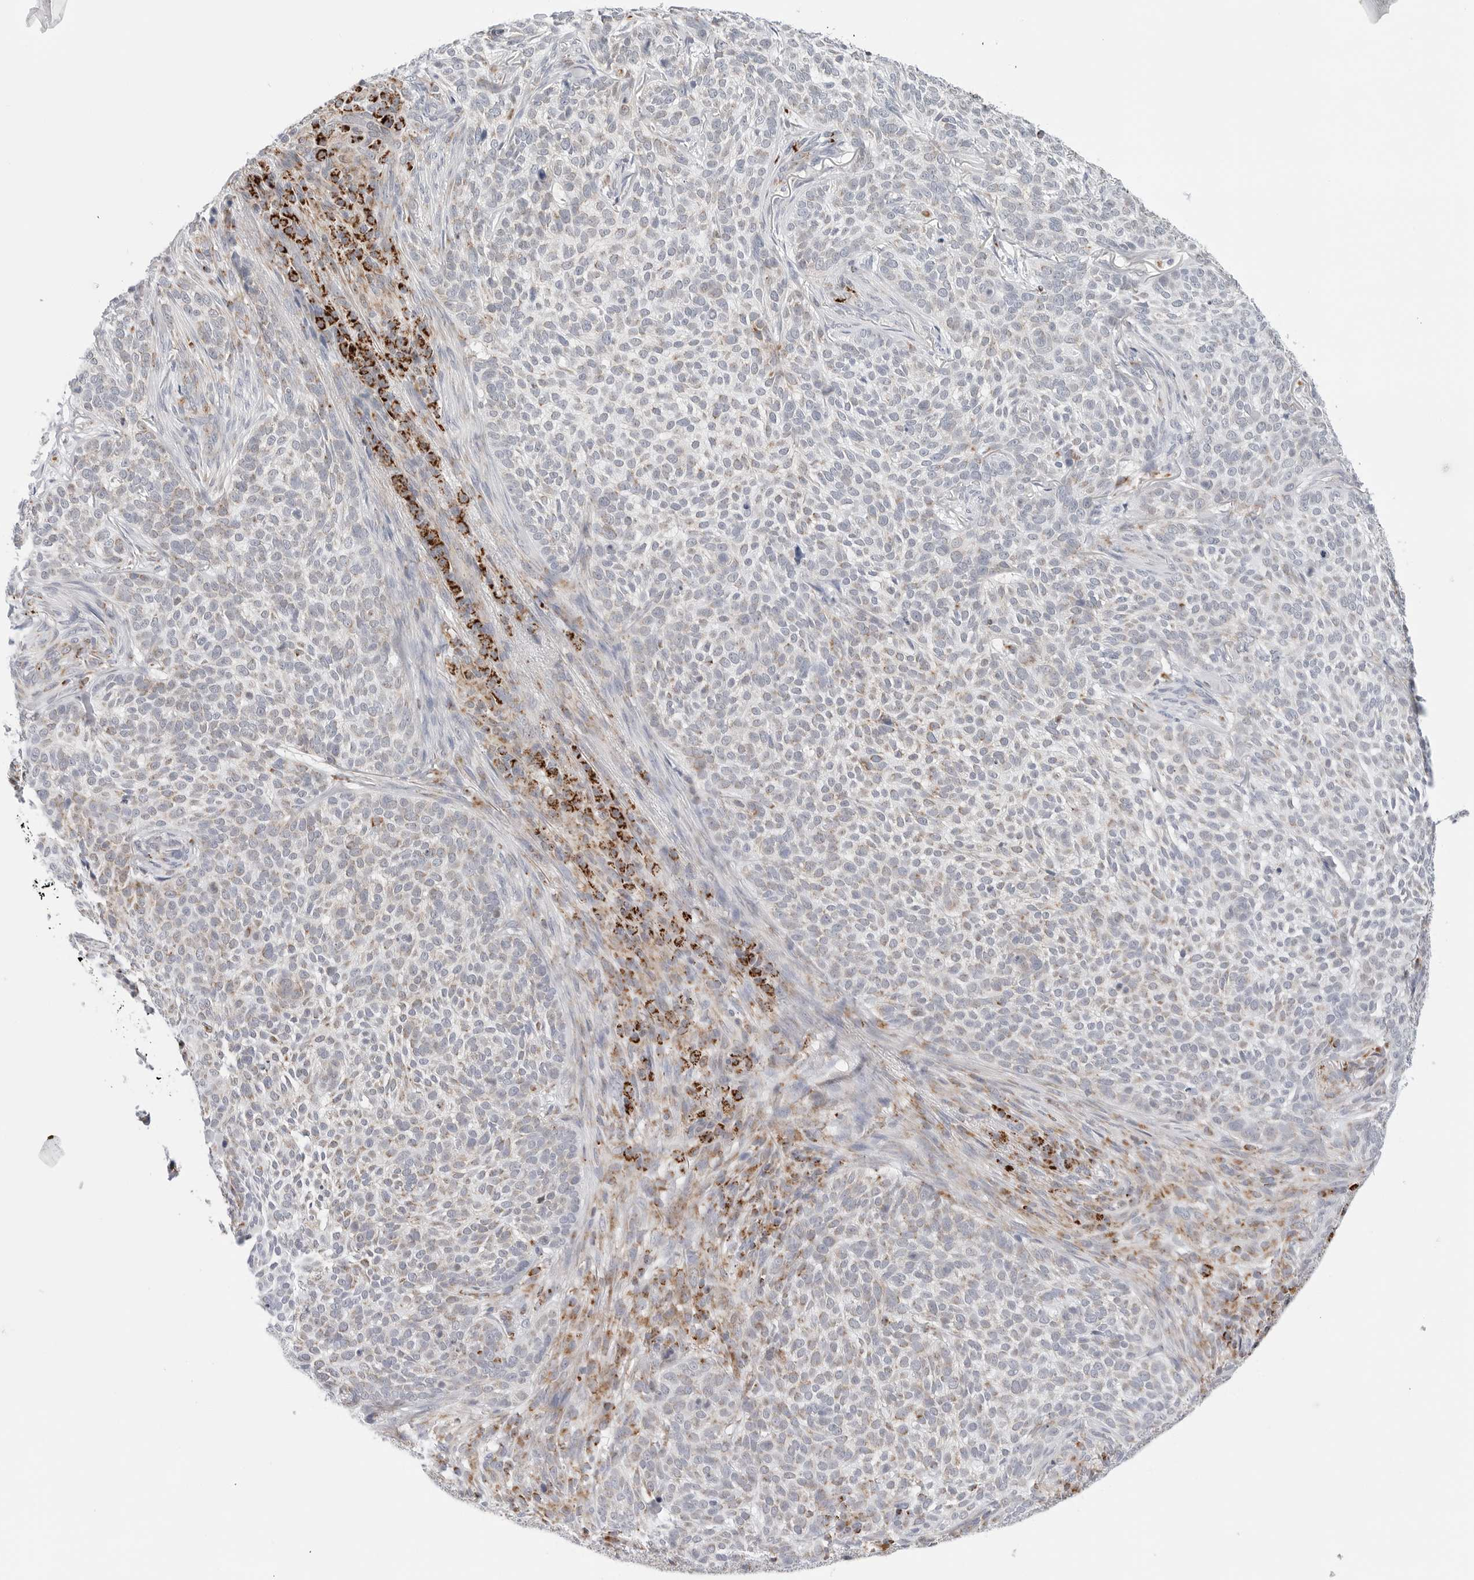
{"staining": {"intensity": "negative", "quantity": "none", "location": "none"}, "tissue": "skin cancer", "cell_type": "Tumor cells", "image_type": "cancer", "snomed": [{"axis": "morphology", "description": "Basal cell carcinoma"}, {"axis": "topography", "description": "Skin"}], "caption": "The immunohistochemistry (IHC) image has no significant positivity in tumor cells of skin cancer (basal cell carcinoma) tissue.", "gene": "ATP5IF1", "patient": {"sex": "female", "age": 64}}